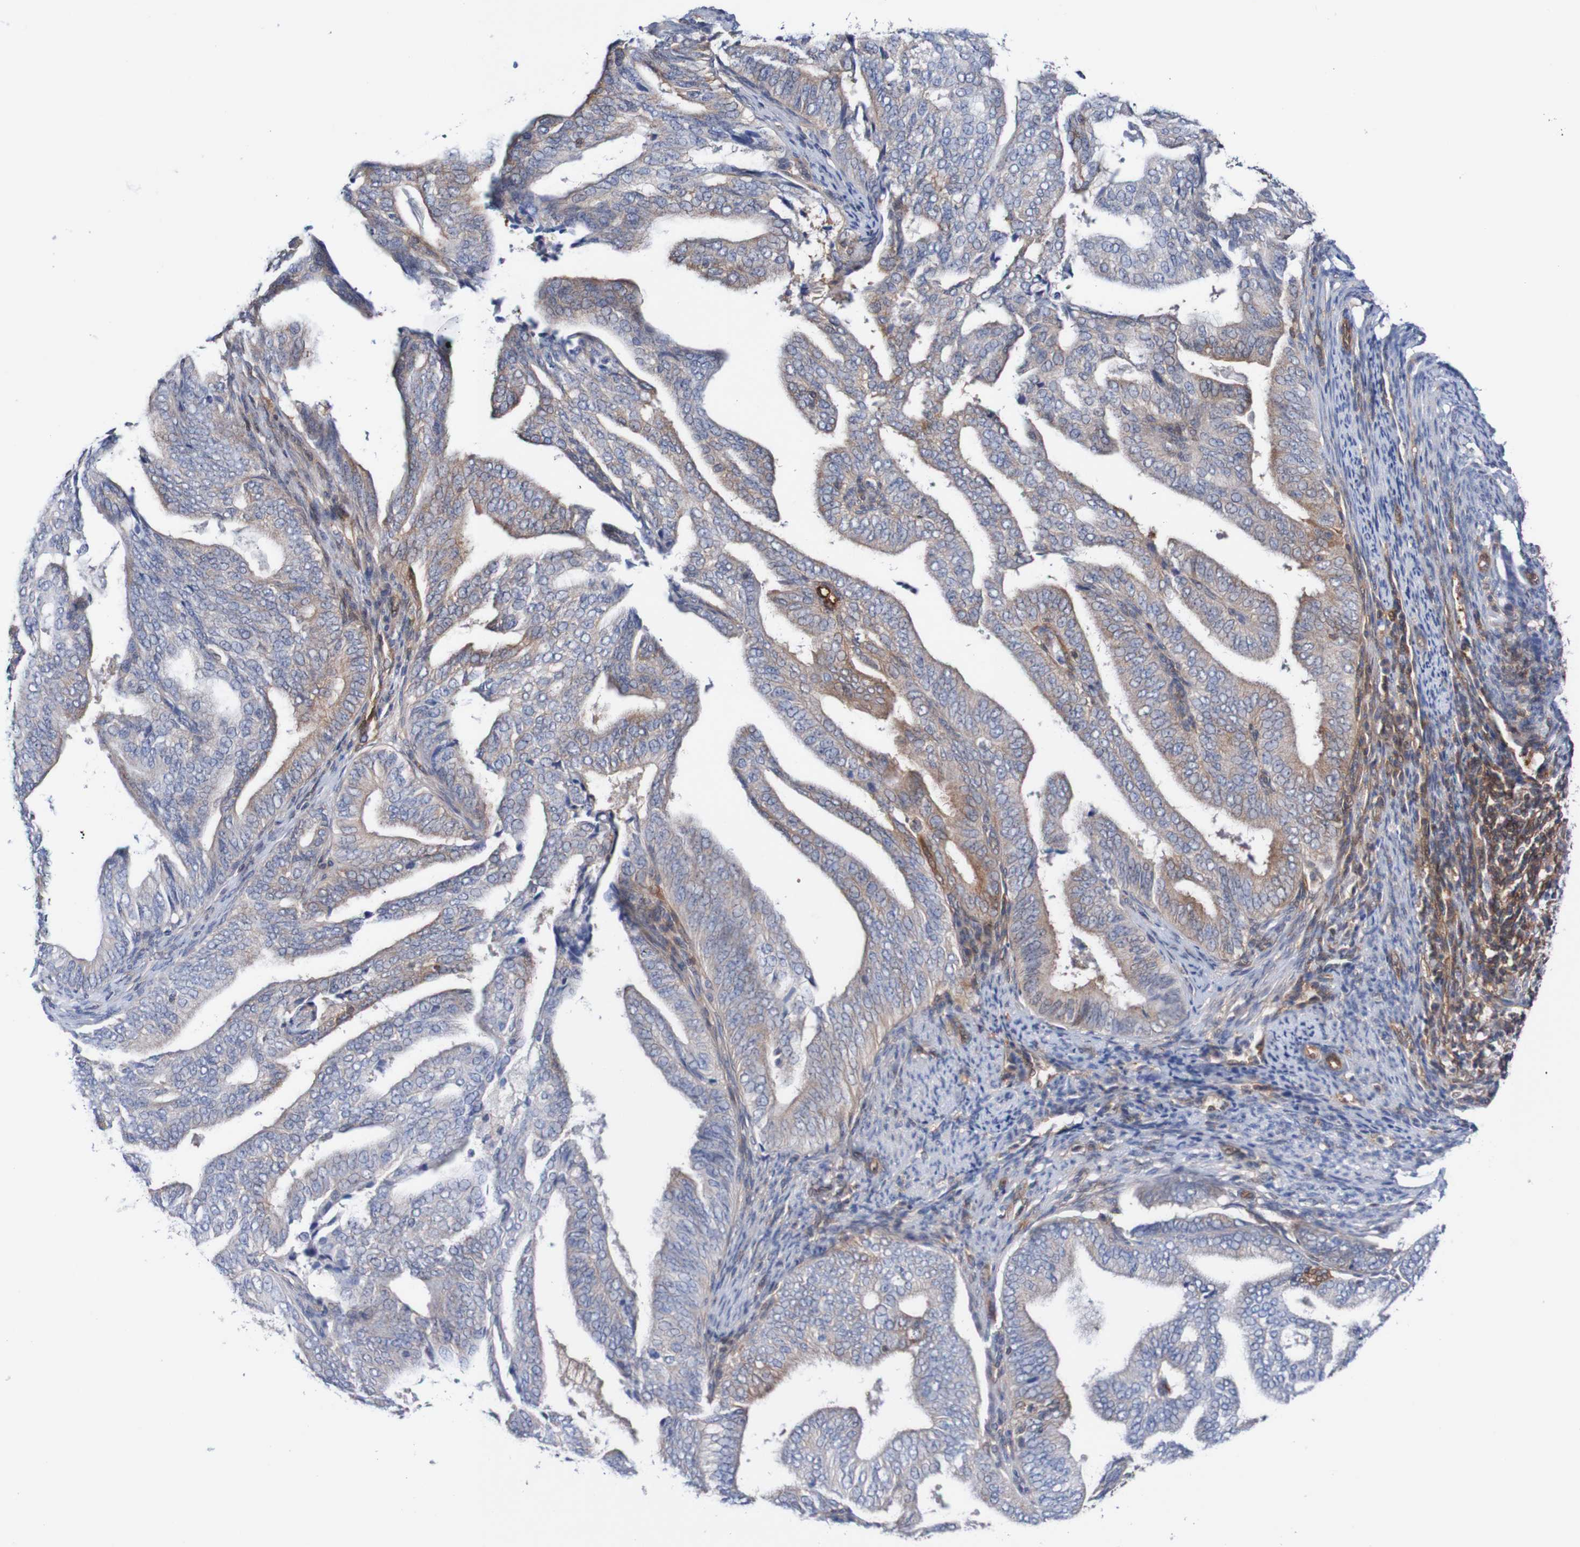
{"staining": {"intensity": "weak", "quantity": "25%-75%", "location": "cytoplasmic/membranous"}, "tissue": "endometrial cancer", "cell_type": "Tumor cells", "image_type": "cancer", "snomed": [{"axis": "morphology", "description": "Adenocarcinoma, NOS"}, {"axis": "topography", "description": "Endometrium"}], "caption": "Protein expression analysis of human endometrial cancer (adenocarcinoma) reveals weak cytoplasmic/membranous positivity in about 25%-75% of tumor cells.", "gene": "RIGI", "patient": {"sex": "female", "age": 58}}